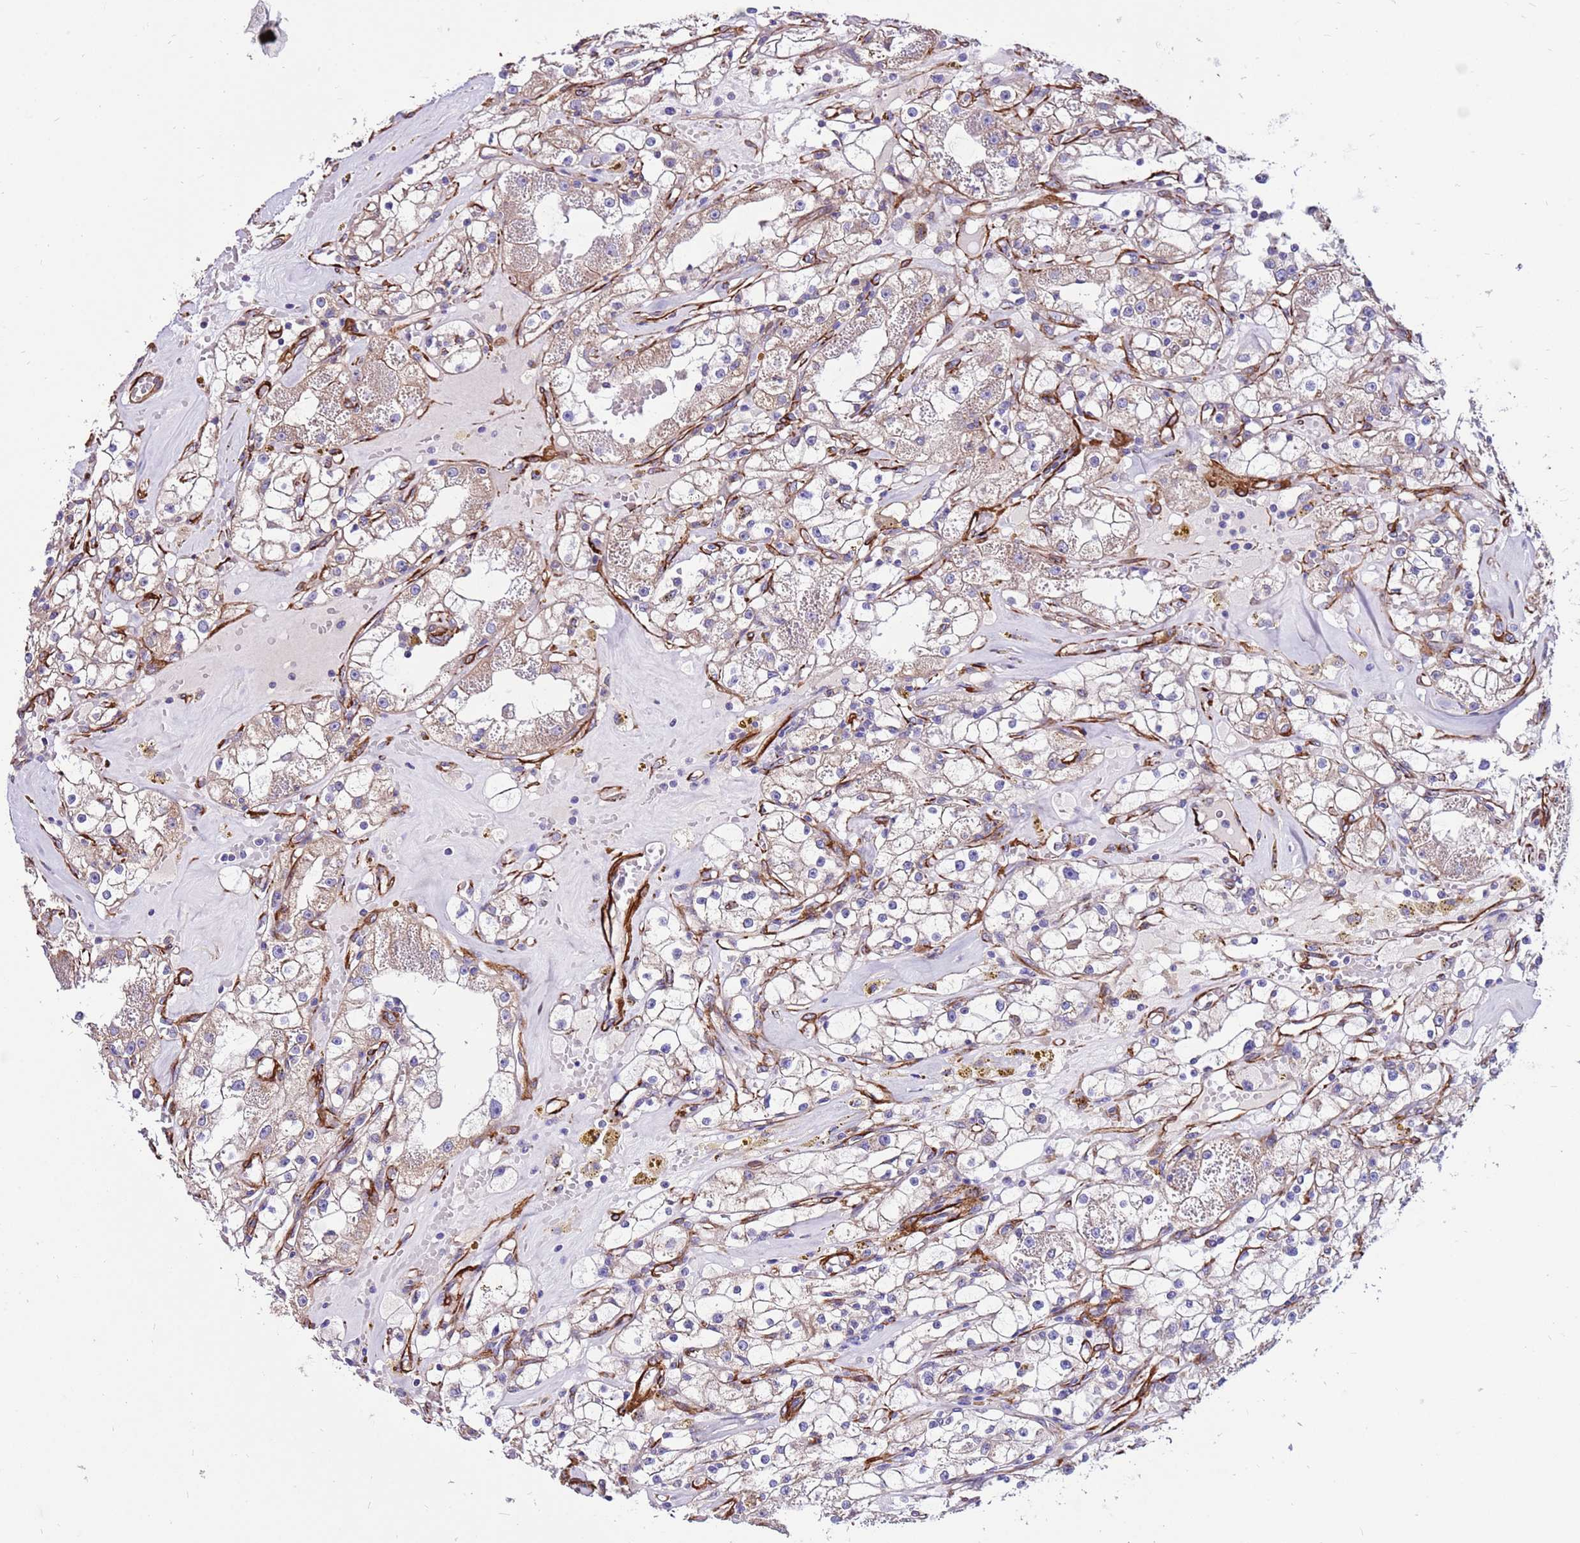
{"staining": {"intensity": "weak", "quantity": "25%-75%", "location": "cytoplasmic/membranous"}, "tissue": "renal cancer", "cell_type": "Tumor cells", "image_type": "cancer", "snomed": [{"axis": "morphology", "description": "Adenocarcinoma, NOS"}, {"axis": "topography", "description": "Kidney"}], "caption": "Protein expression analysis of renal cancer shows weak cytoplasmic/membranous positivity in approximately 25%-75% of tumor cells. Using DAB (brown) and hematoxylin (blue) stains, captured at high magnification using brightfield microscopy.", "gene": "EI24", "patient": {"sex": "male", "age": 56}}